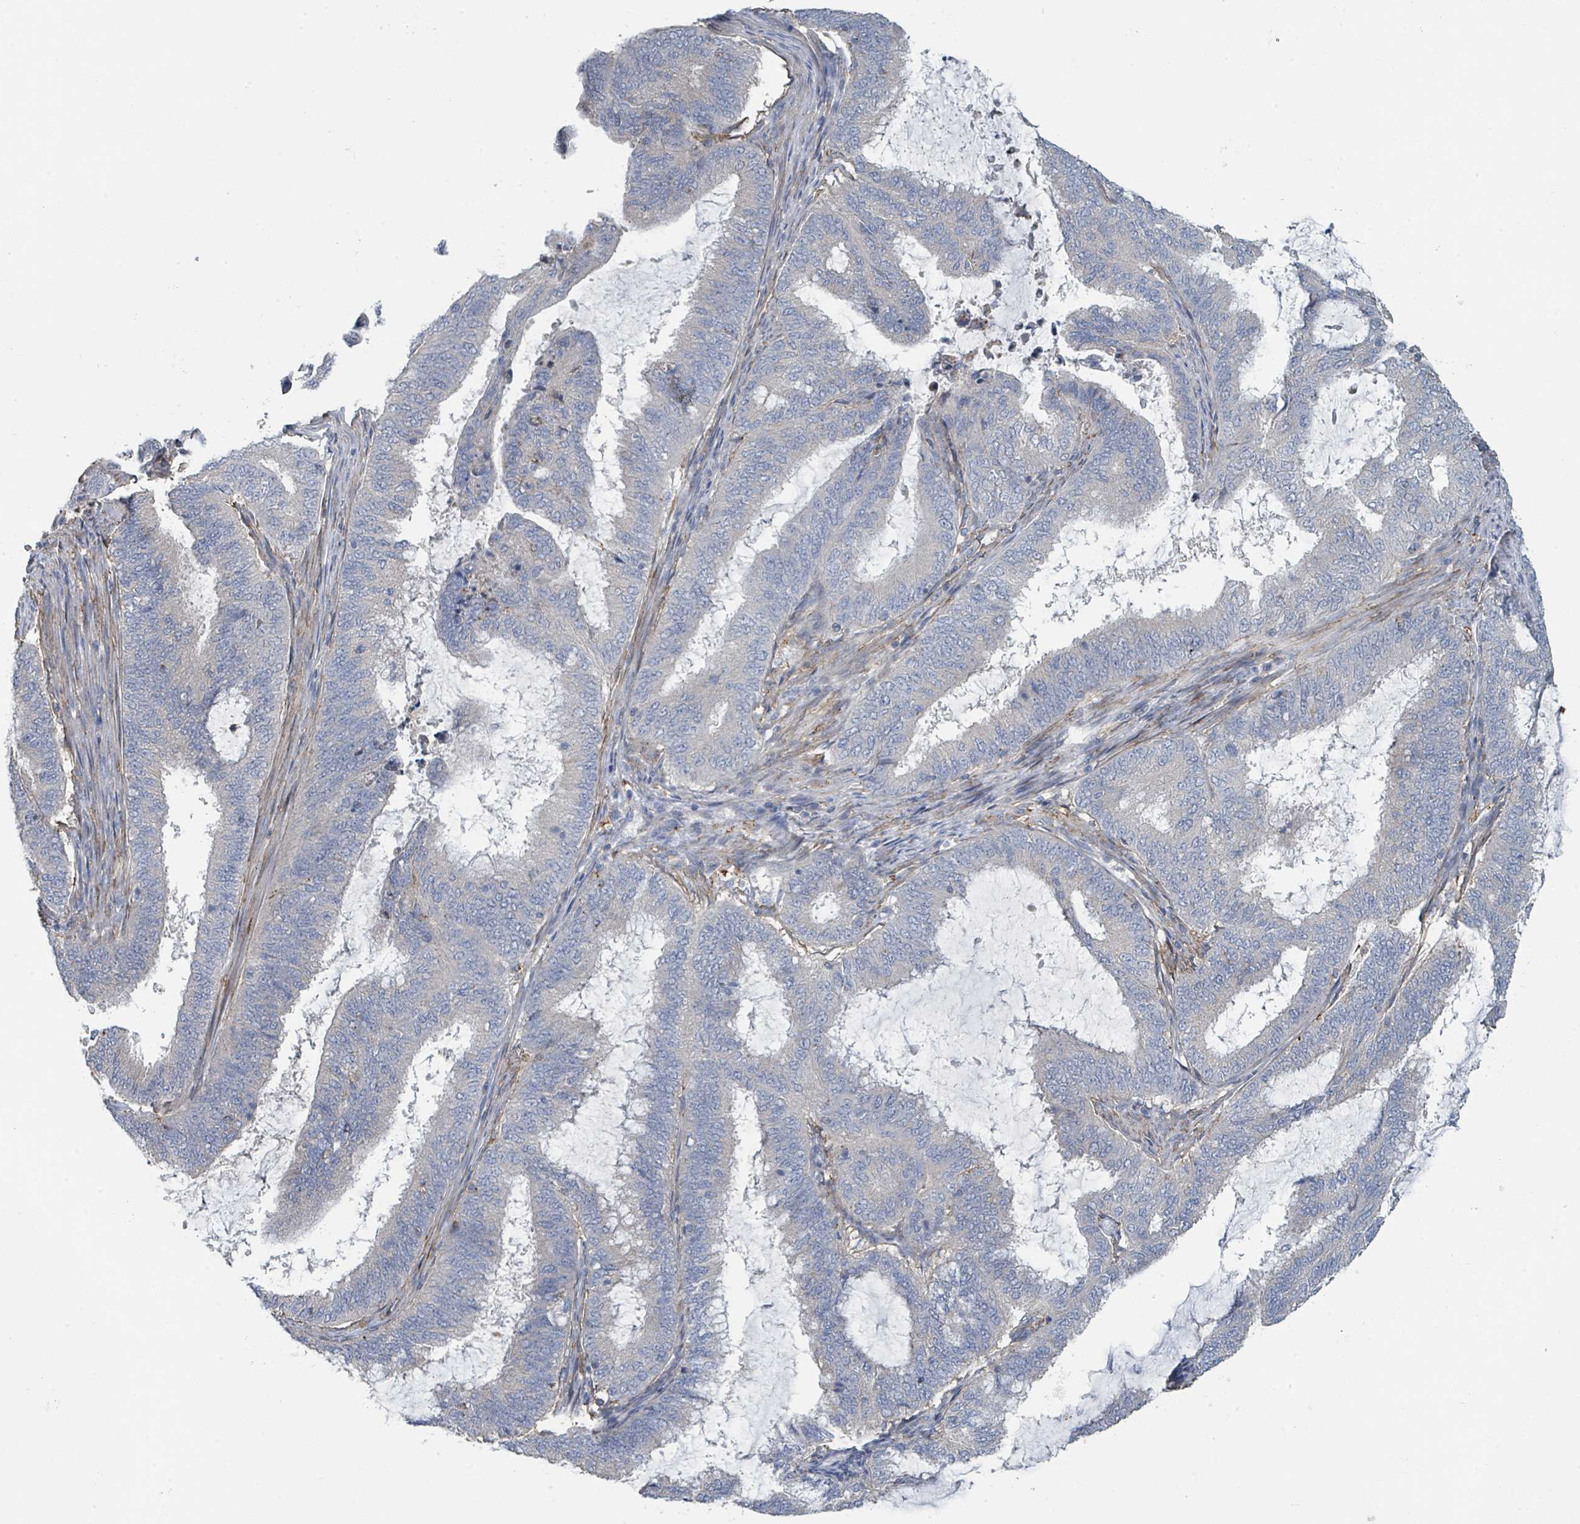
{"staining": {"intensity": "negative", "quantity": "none", "location": "none"}, "tissue": "endometrial cancer", "cell_type": "Tumor cells", "image_type": "cancer", "snomed": [{"axis": "morphology", "description": "Adenocarcinoma, NOS"}, {"axis": "topography", "description": "Endometrium"}], "caption": "A high-resolution image shows immunohistochemistry (IHC) staining of adenocarcinoma (endometrial), which shows no significant staining in tumor cells.", "gene": "LRRC42", "patient": {"sex": "female", "age": 51}}